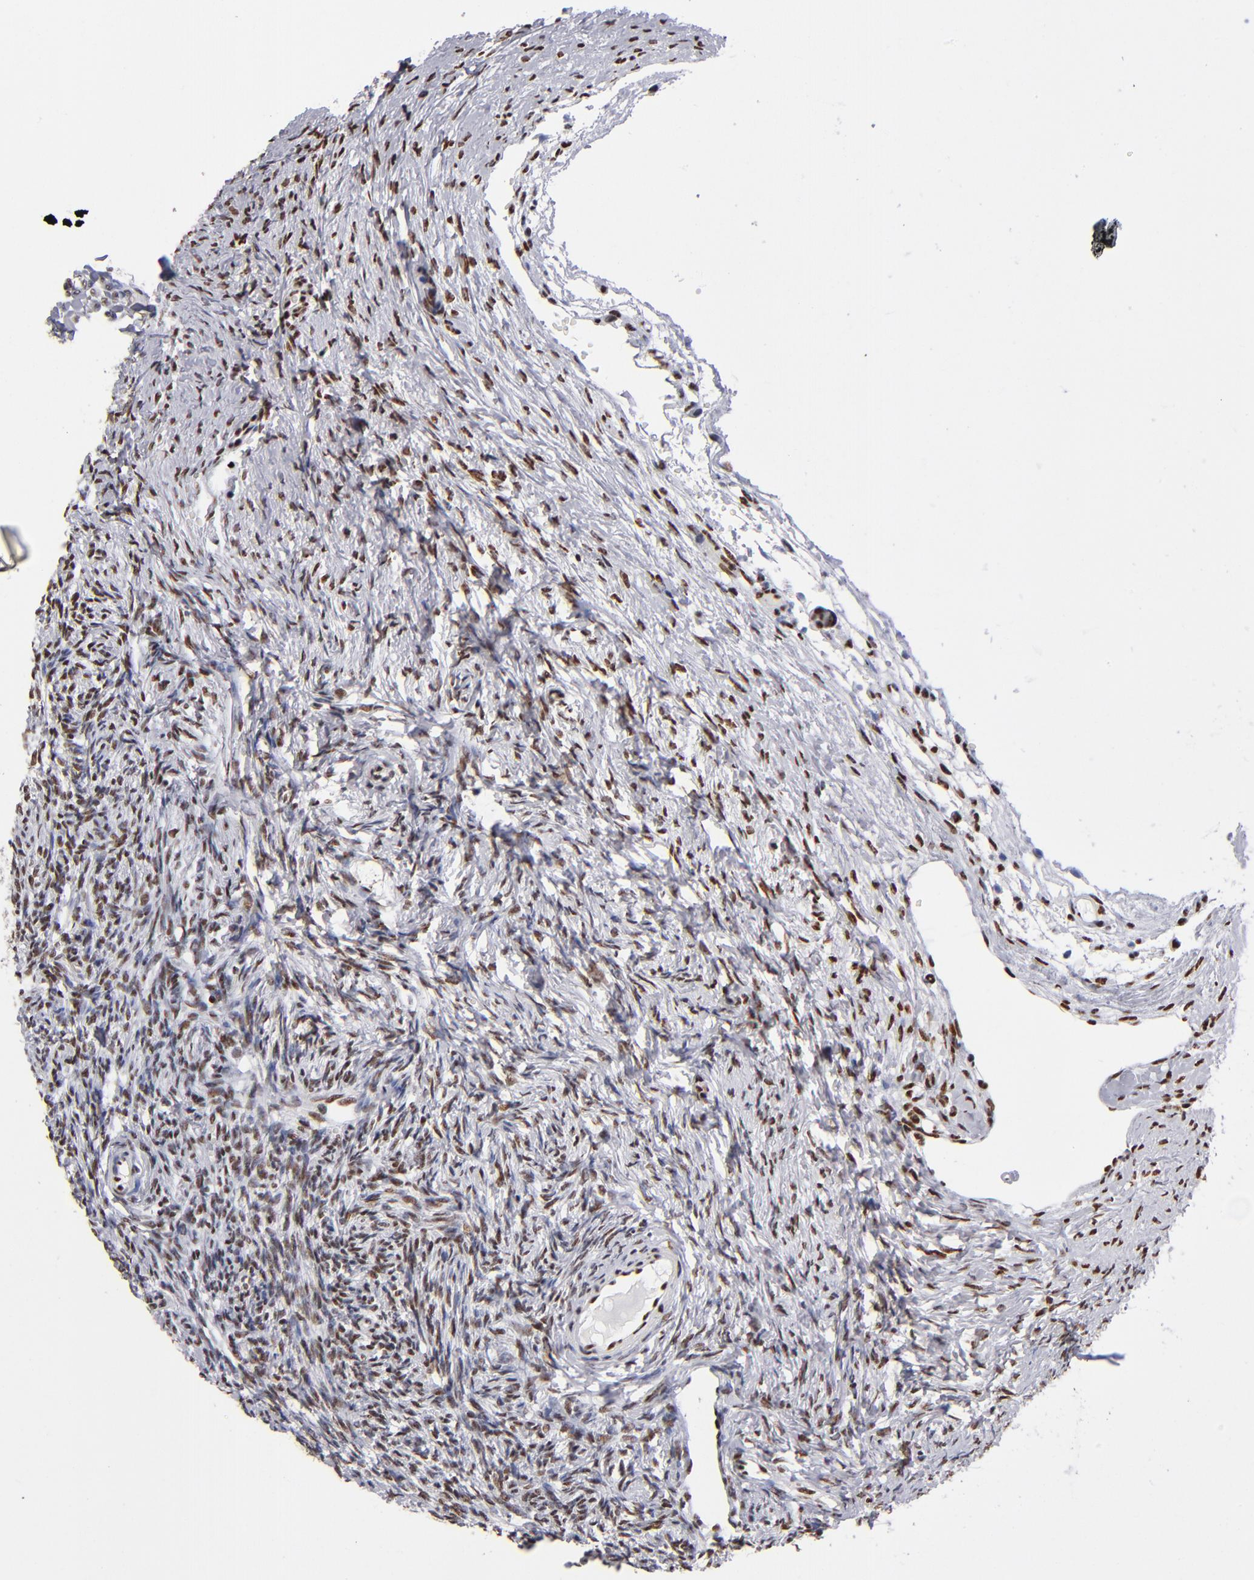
{"staining": {"intensity": "moderate", "quantity": ">75%", "location": "nuclear"}, "tissue": "ovary", "cell_type": "Follicle cells", "image_type": "normal", "snomed": [{"axis": "morphology", "description": "Normal tissue, NOS"}, {"axis": "topography", "description": "Ovary"}], "caption": "The immunohistochemical stain labels moderate nuclear staining in follicle cells of unremarkable ovary.", "gene": "MN1", "patient": {"sex": "female", "age": 32}}